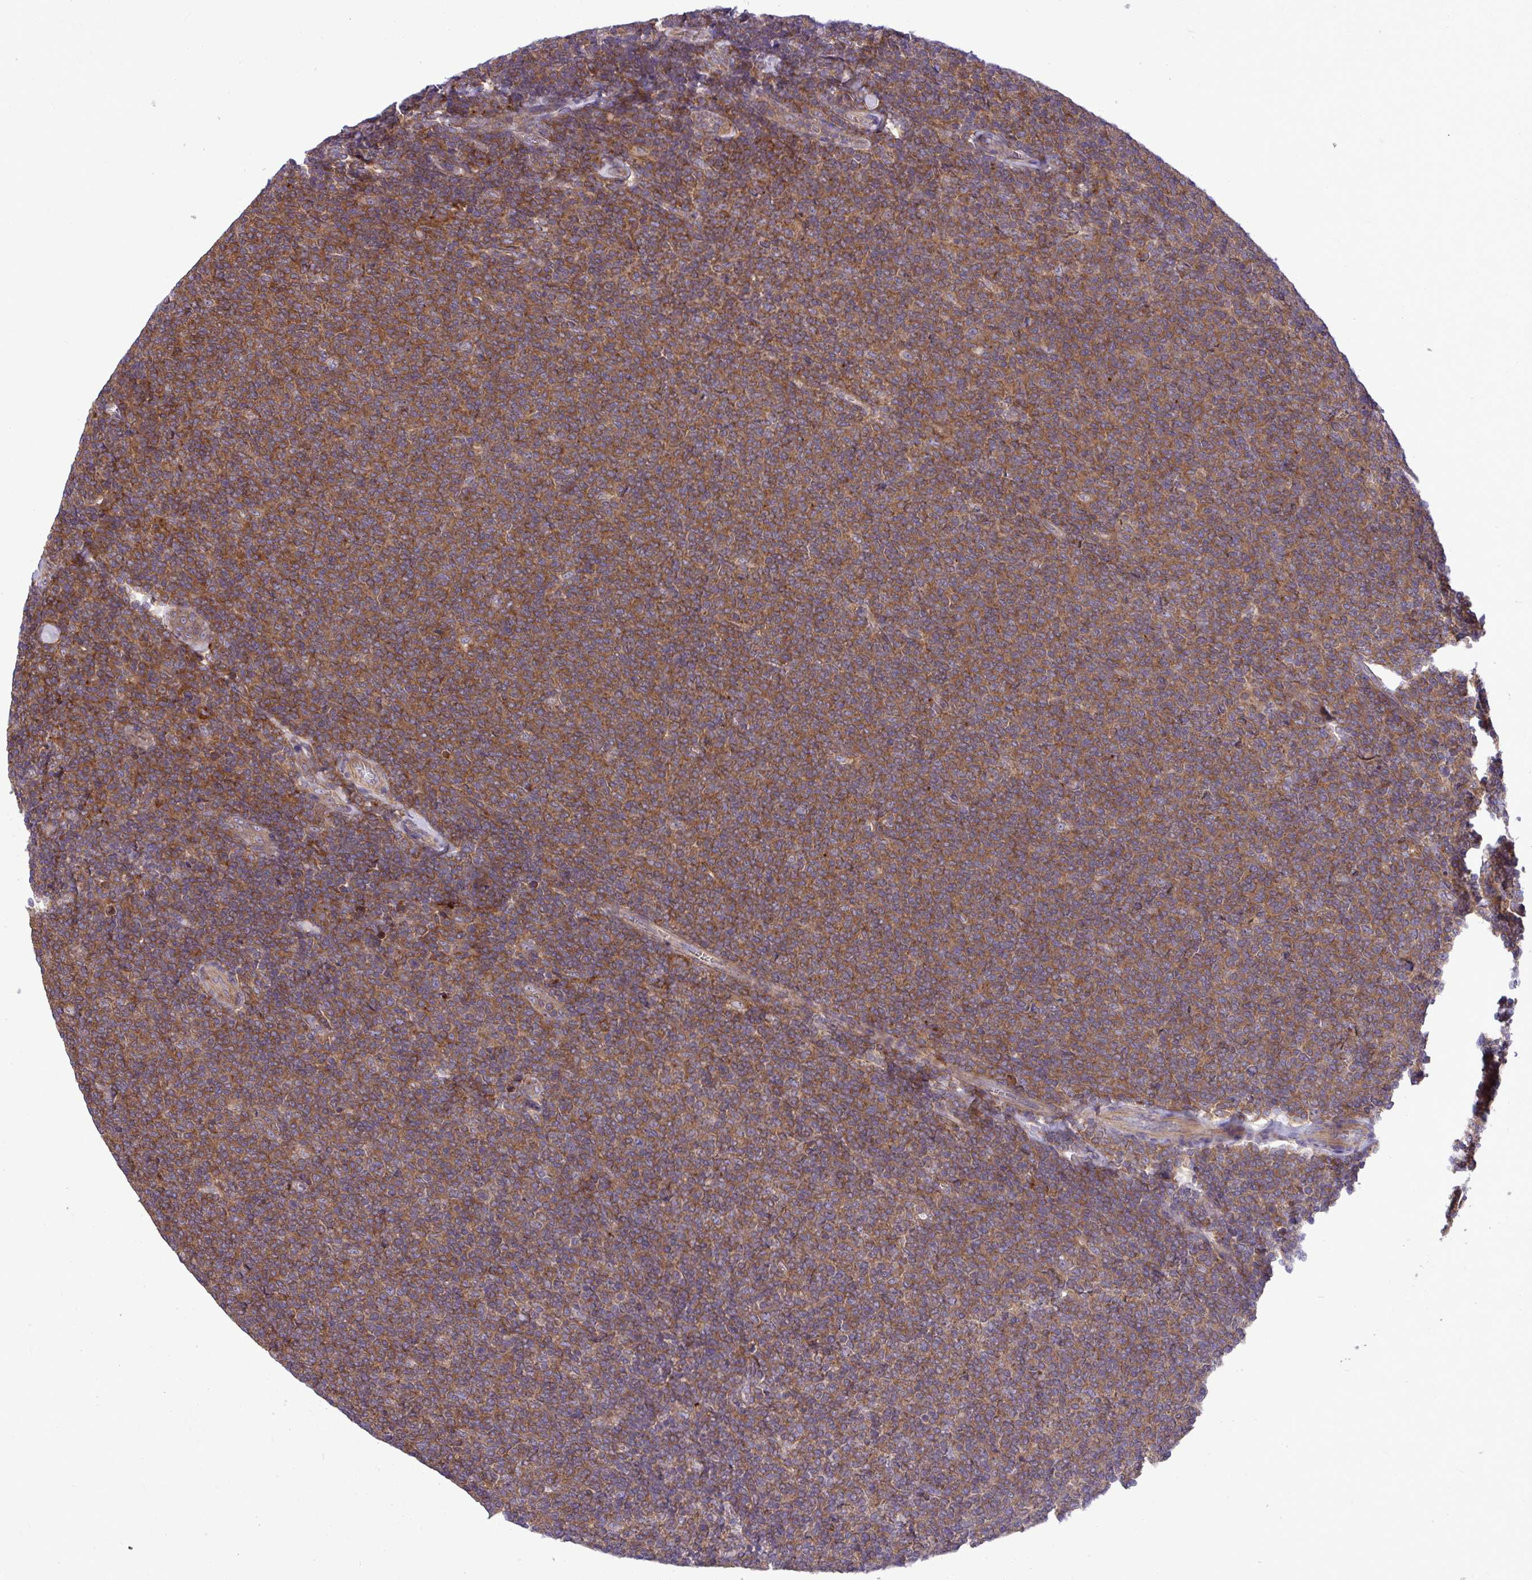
{"staining": {"intensity": "moderate", "quantity": ">75%", "location": "cytoplasmic/membranous"}, "tissue": "lymphoma", "cell_type": "Tumor cells", "image_type": "cancer", "snomed": [{"axis": "morphology", "description": "Malignant lymphoma, non-Hodgkin's type, Low grade"}, {"axis": "topography", "description": "Lymph node"}], "caption": "Human low-grade malignant lymphoma, non-Hodgkin's type stained with a protein marker displays moderate staining in tumor cells.", "gene": "GRB14", "patient": {"sex": "male", "age": 52}}